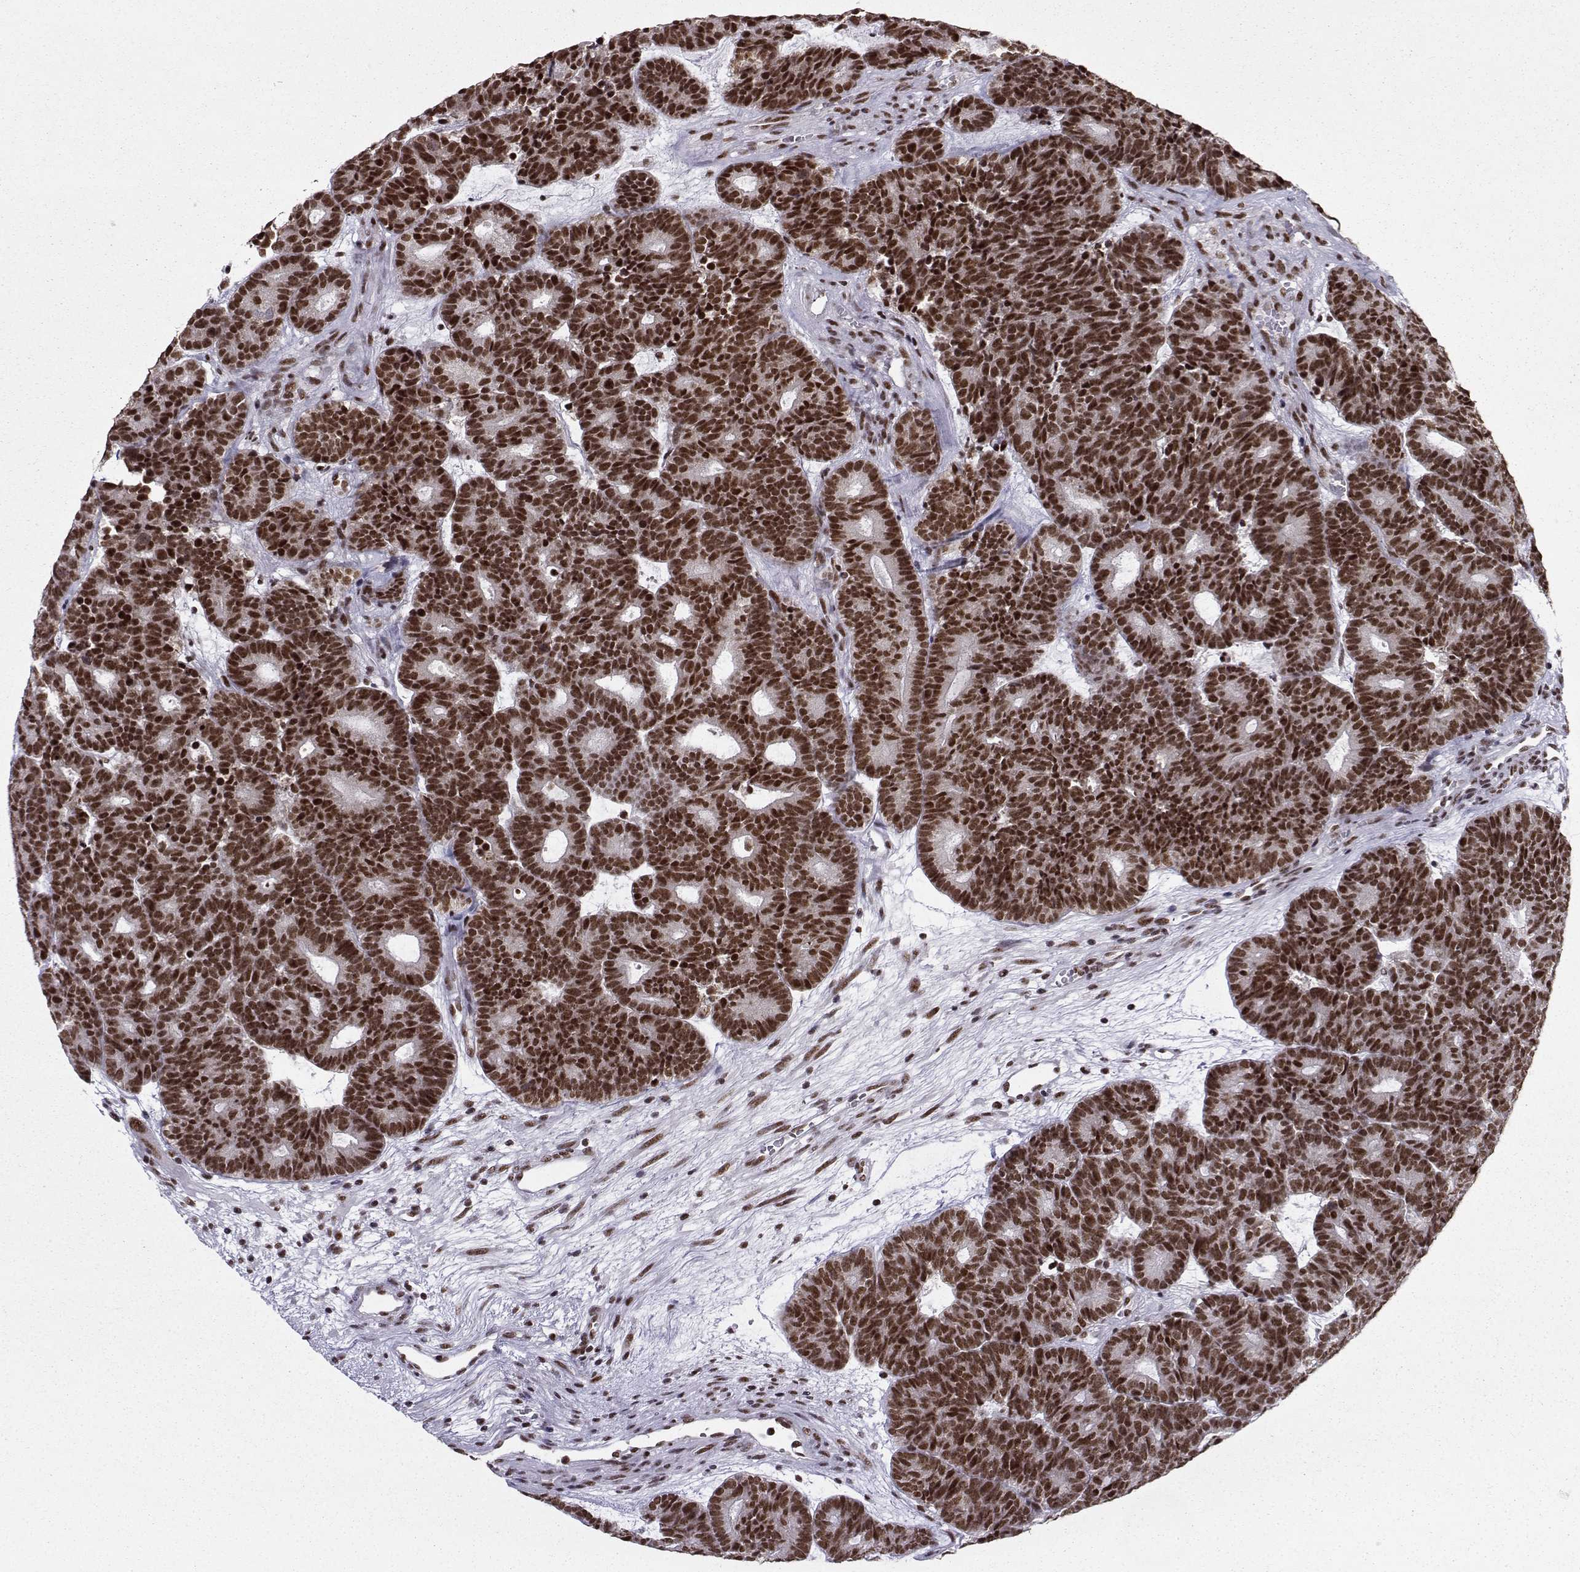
{"staining": {"intensity": "strong", "quantity": ">75%", "location": "nuclear"}, "tissue": "head and neck cancer", "cell_type": "Tumor cells", "image_type": "cancer", "snomed": [{"axis": "morphology", "description": "Adenocarcinoma, NOS"}, {"axis": "topography", "description": "Head-Neck"}], "caption": "This micrograph exhibits immunohistochemistry (IHC) staining of head and neck cancer, with high strong nuclear staining in approximately >75% of tumor cells.", "gene": "SNRPB2", "patient": {"sex": "female", "age": 81}}